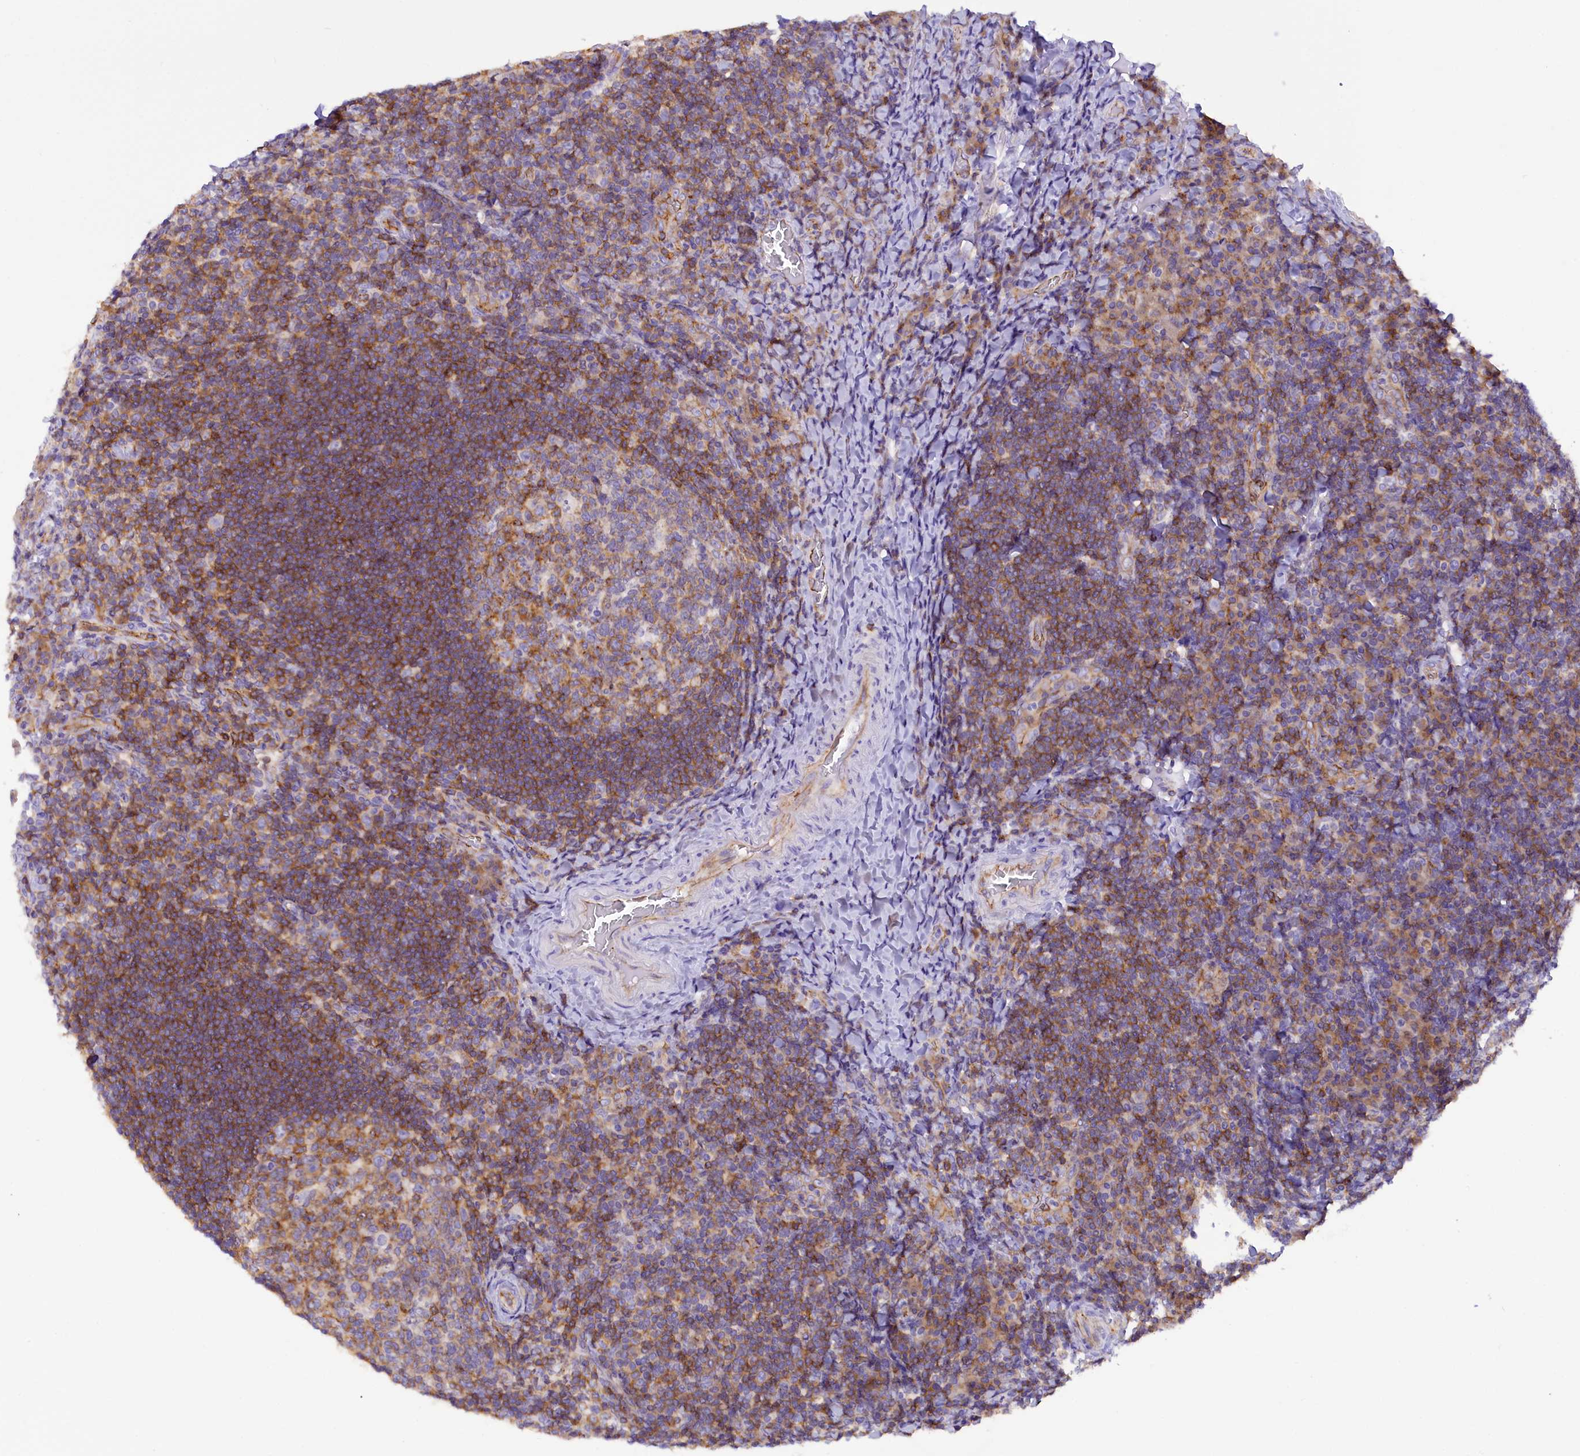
{"staining": {"intensity": "moderate", "quantity": "<25%", "location": "cytoplasmic/membranous"}, "tissue": "tonsil", "cell_type": "Germinal center cells", "image_type": "normal", "snomed": [{"axis": "morphology", "description": "Normal tissue, NOS"}, {"axis": "topography", "description": "Tonsil"}], "caption": "Brown immunohistochemical staining in normal human tonsil reveals moderate cytoplasmic/membranous positivity in approximately <25% of germinal center cells.", "gene": "FAM193A", "patient": {"sex": "male", "age": 17}}